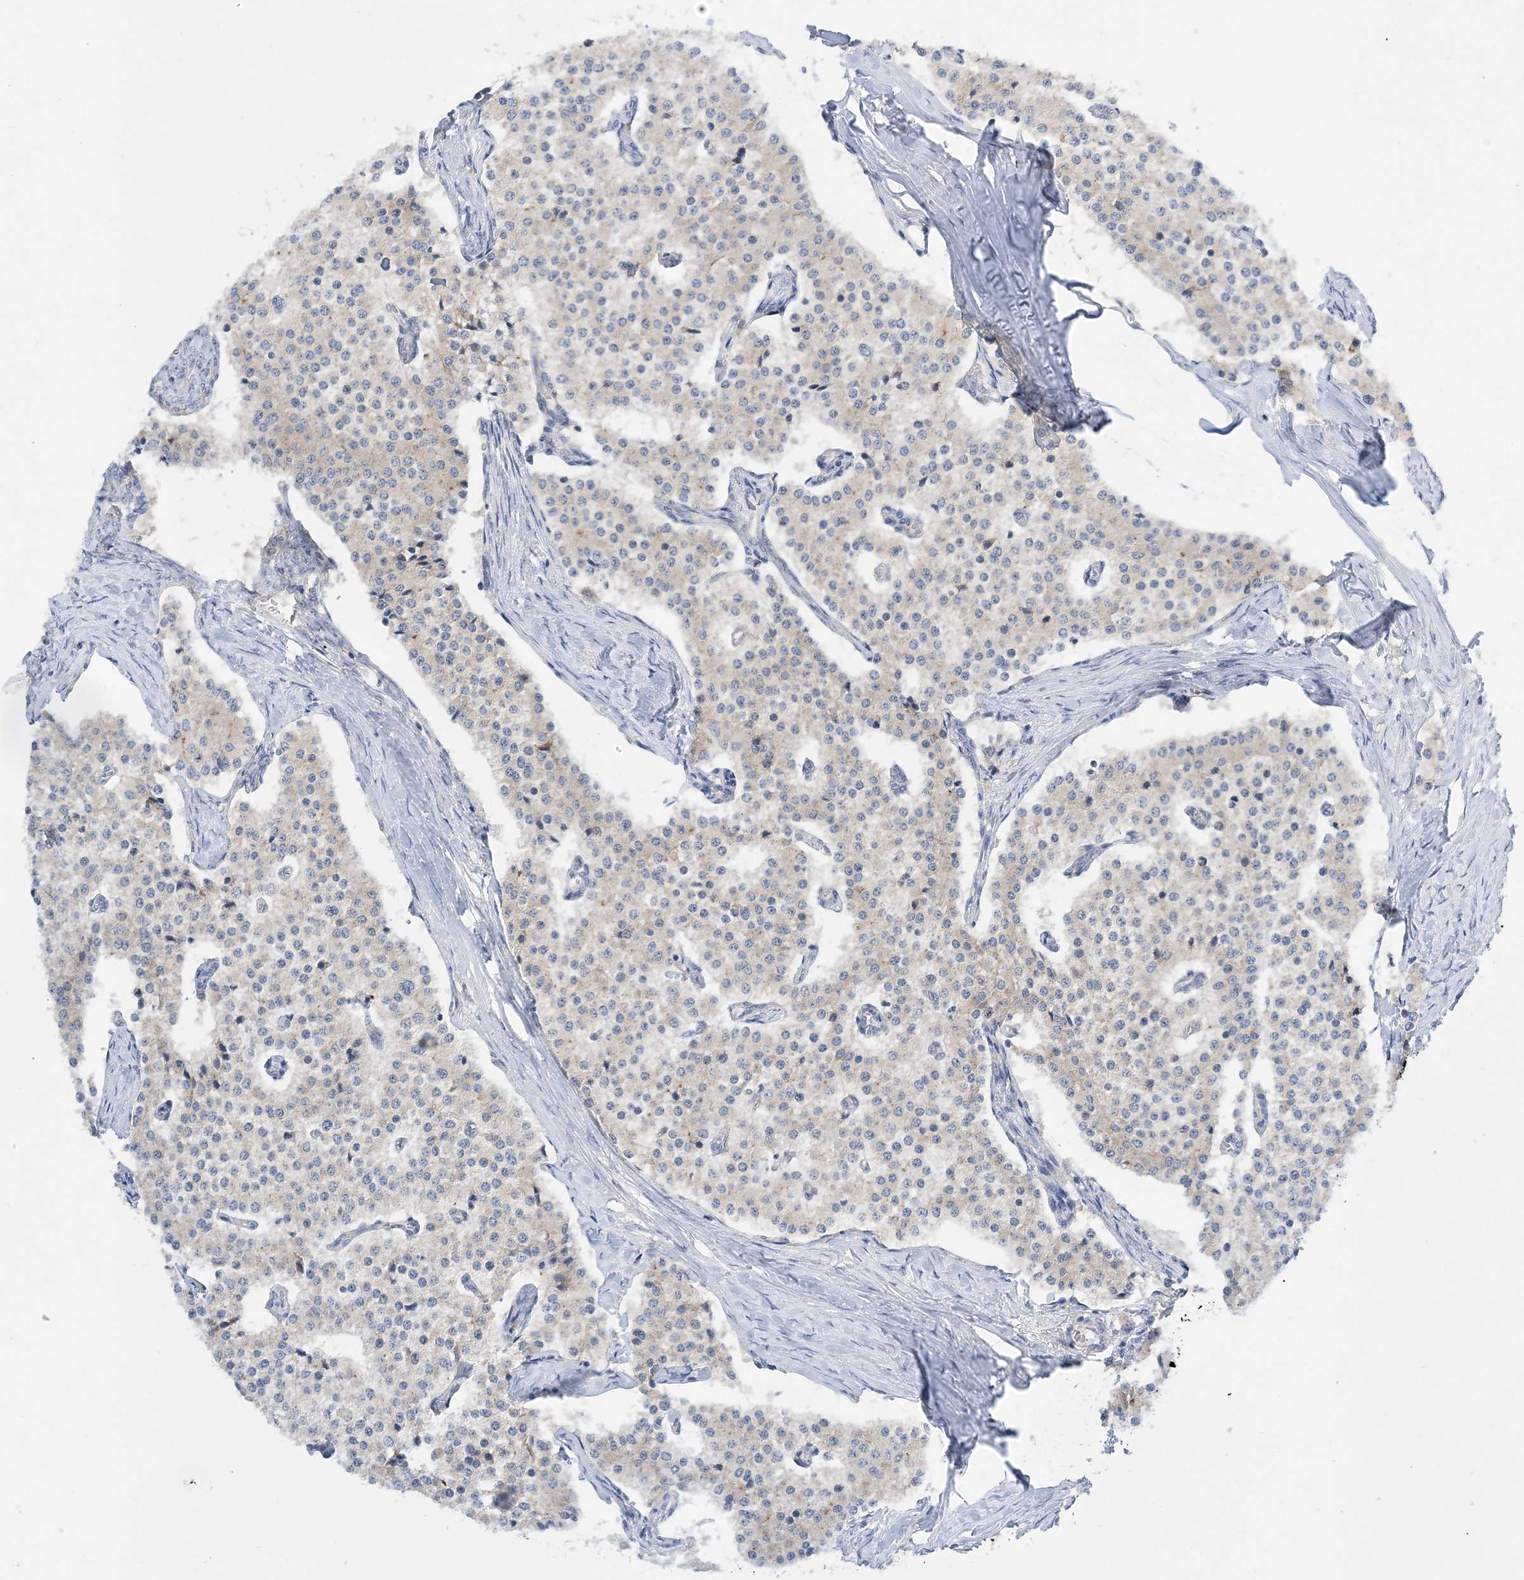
{"staining": {"intensity": "negative", "quantity": "none", "location": "none"}, "tissue": "carcinoid", "cell_type": "Tumor cells", "image_type": "cancer", "snomed": [{"axis": "morphology", "description": "Carcinoid, malignant, NOS"}, {"axis": "topography", "description": "Colon"}], "caption": "Tumor cells show no significant protein staining in carcinoid. (DAB IHC visualized using brightfield microscopy, high magnification).", "gene": "LARP4B", "patient": {"sex": "female", "age": 52}}